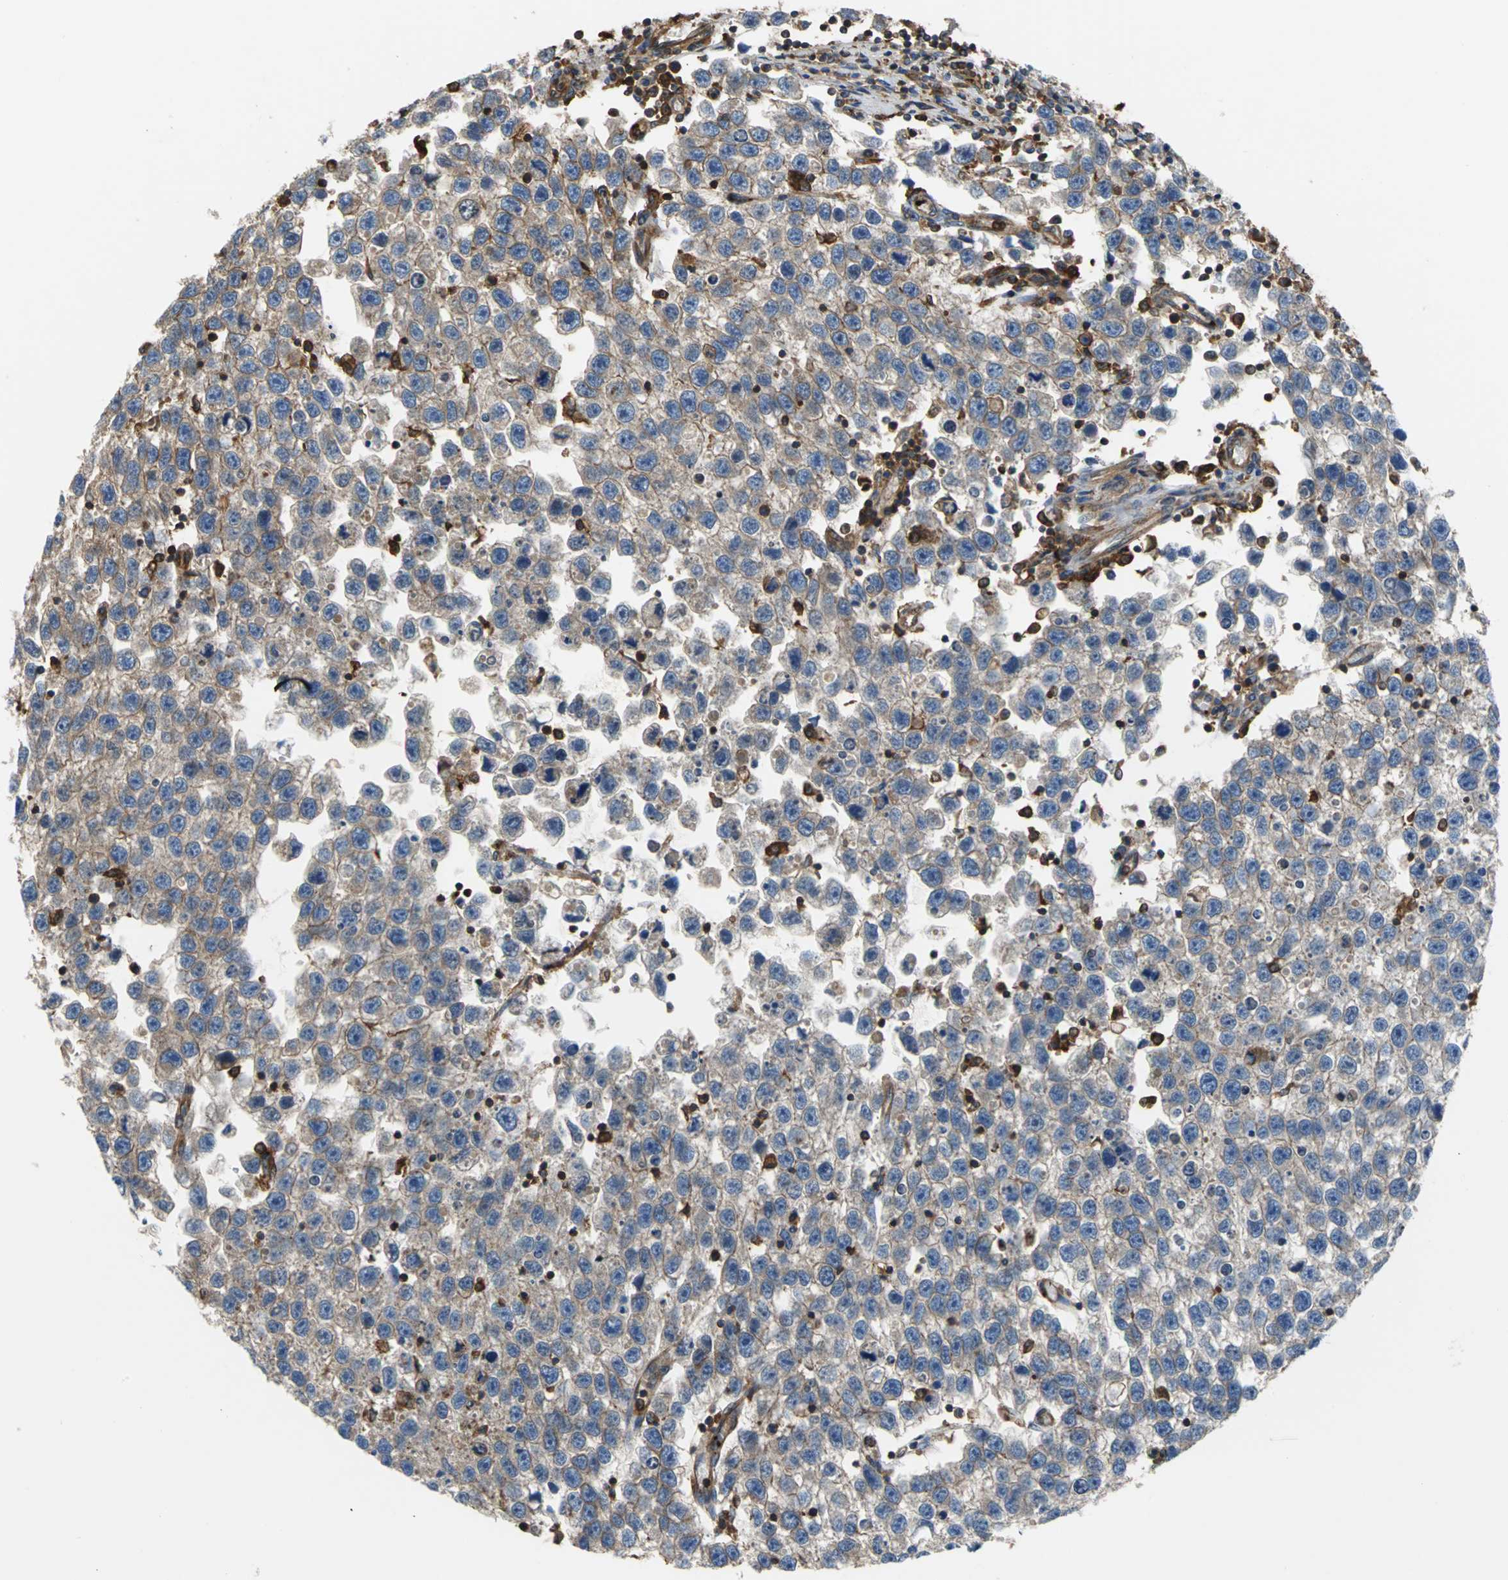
{"staining": {"intensity": "moderate", "quantity": "<25%", "location": "cytoplasmic/membranous"}, "tissue": "testis cancer", "cell_type": "Tumor cells", "image_type": "cancer", "snomed": [{"axis": "morphology", "description": "Seminoma, NOS"}, {"axis": "topography", "description": "Testis"}], "caption": "The photomicrograph demonstrates immunohistochemical staining of seminoma (testis). There is moderate cytoplasmic/membranous staining is present in about <25% of tumor cells.", "gene": "TLN1", "patient": {"sex": "male", "age": 33}}